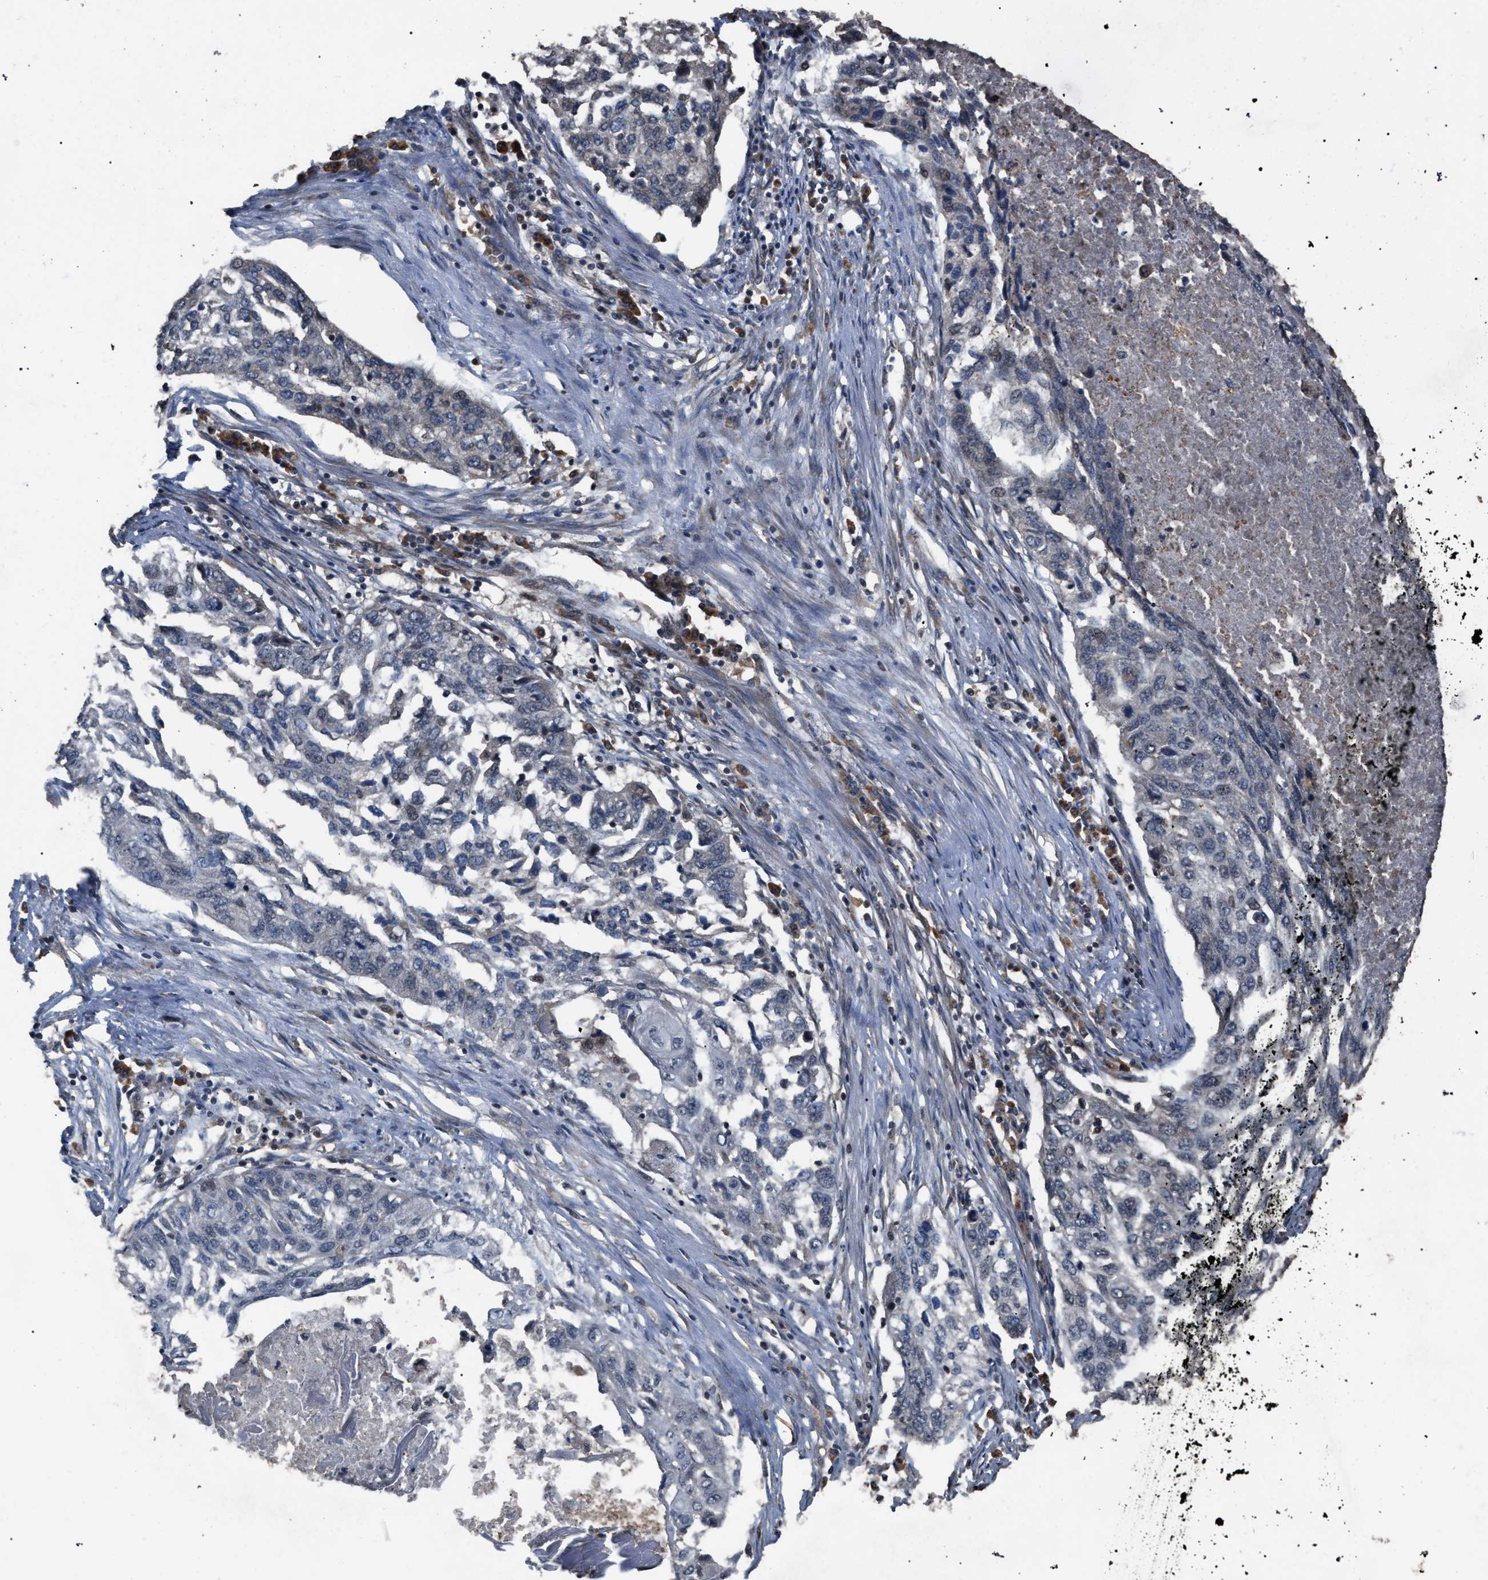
{"staining": {"intensity": "negative", "quantity": "none", "location": "none"}, "tissue": "lung cancer", "cell_type": "Tumor cells", "image_type": "cancer", "snomed": [{"axis": "morphology", "description": "Squamous cell carcinoma, NOS"}, {"axis": "topography", "description": "Lung"}], "caption": "A histopathology image of human lung cancer is negative for staining in tumor cells.", "gene": "NAA35", "patient": {"sex": "female", "age": 63}}